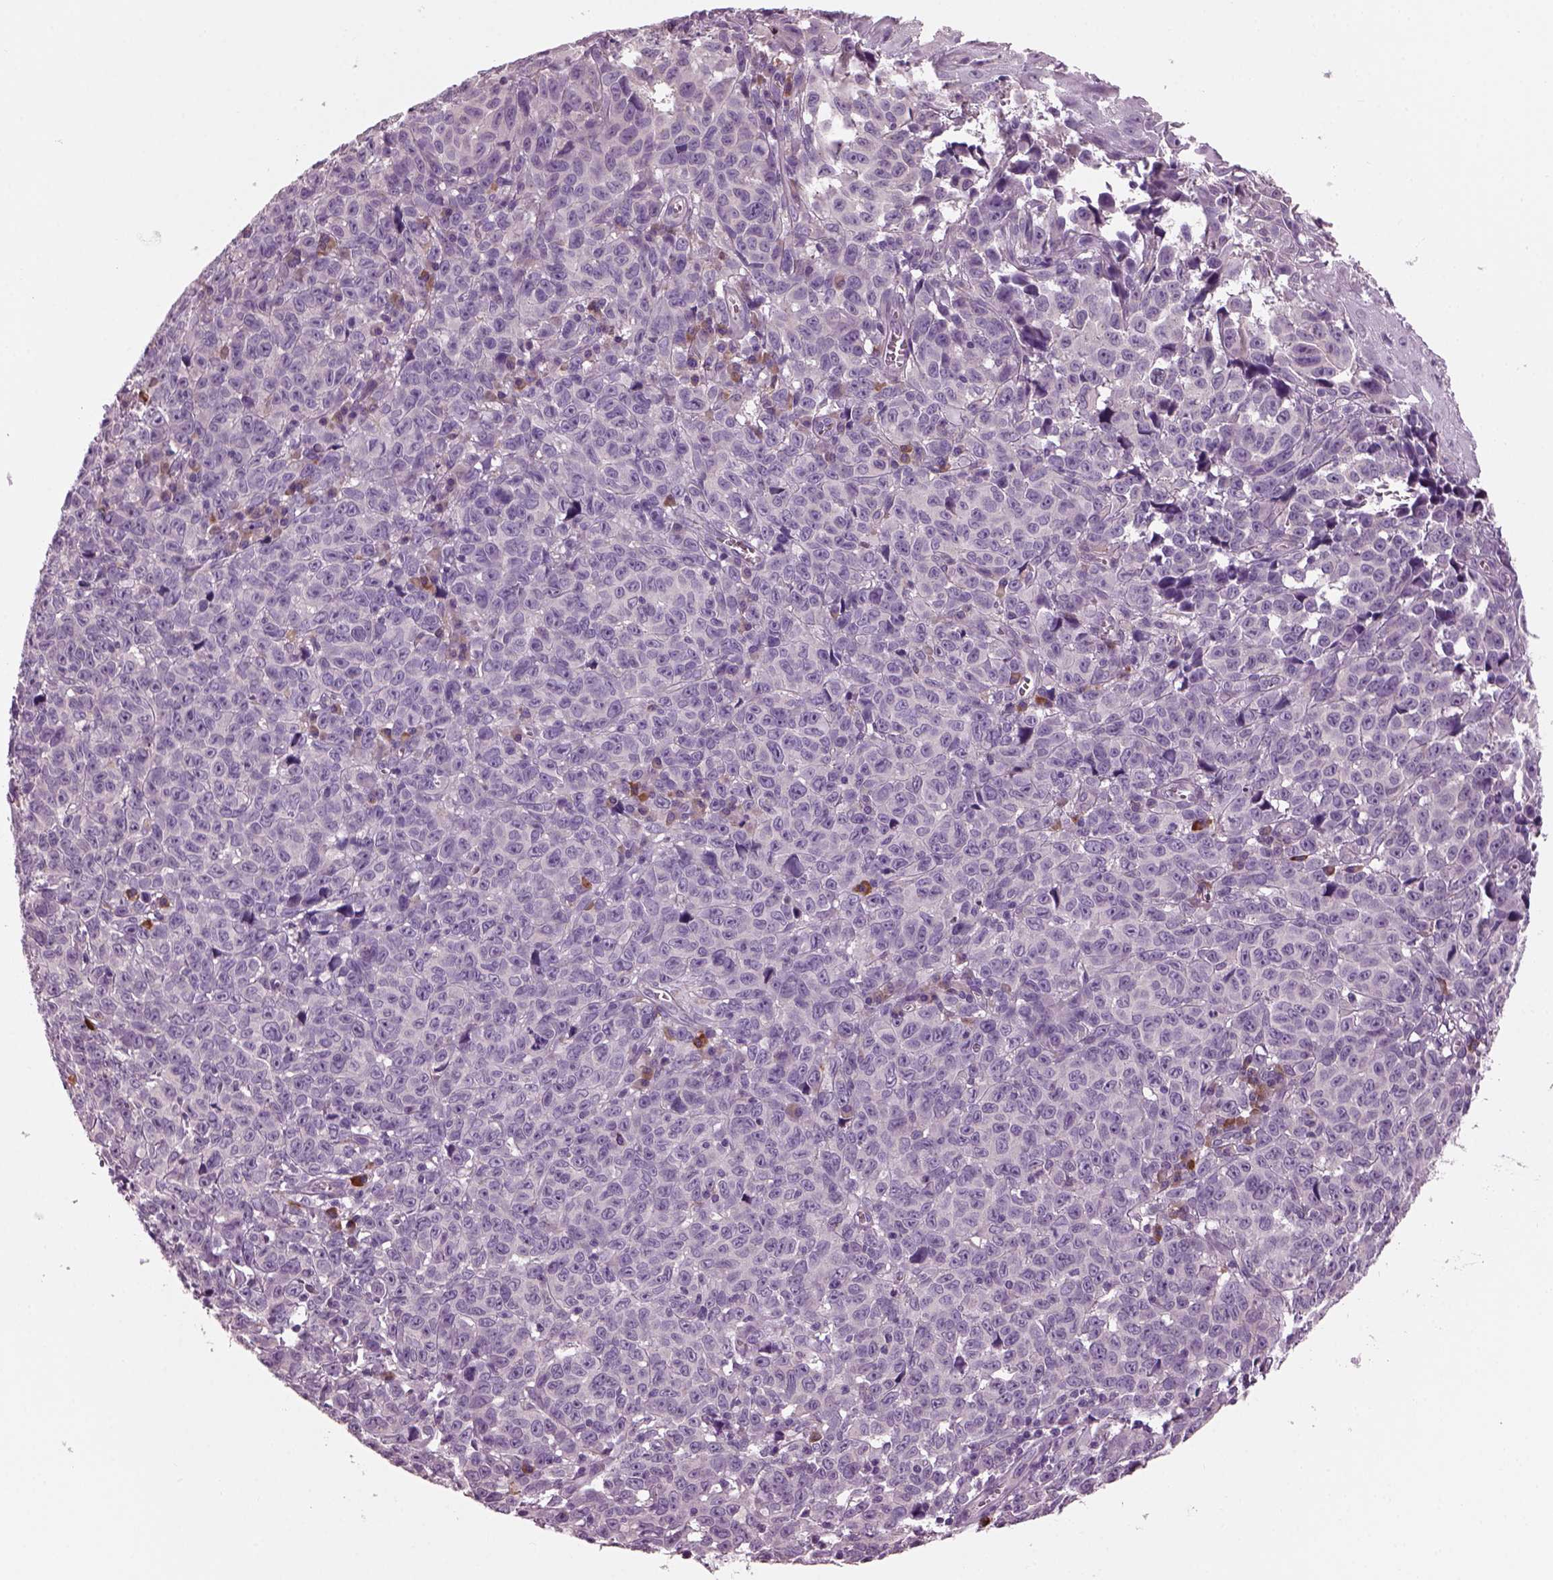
{"staining": {"intensity": "negative", "quantity": "none", "location": "none"}, "tissue": "melanoma", "cell_type": "Tumor cells", "image_type": "cancer", "snomed": [{"axis": "morphology", "description": "Malignant melanoma, NOS"}, {"axis": "topography", "description": "Vulva, labia, clitoris and Bartholin´s gland, NO"}], "caption": "This is an immunohistochemistry histopathology image of human malignant melanoma. There is no expression in tumor cells.", "gene": "ADGRG5", "patient": {"sex": "female", "age": 75}}